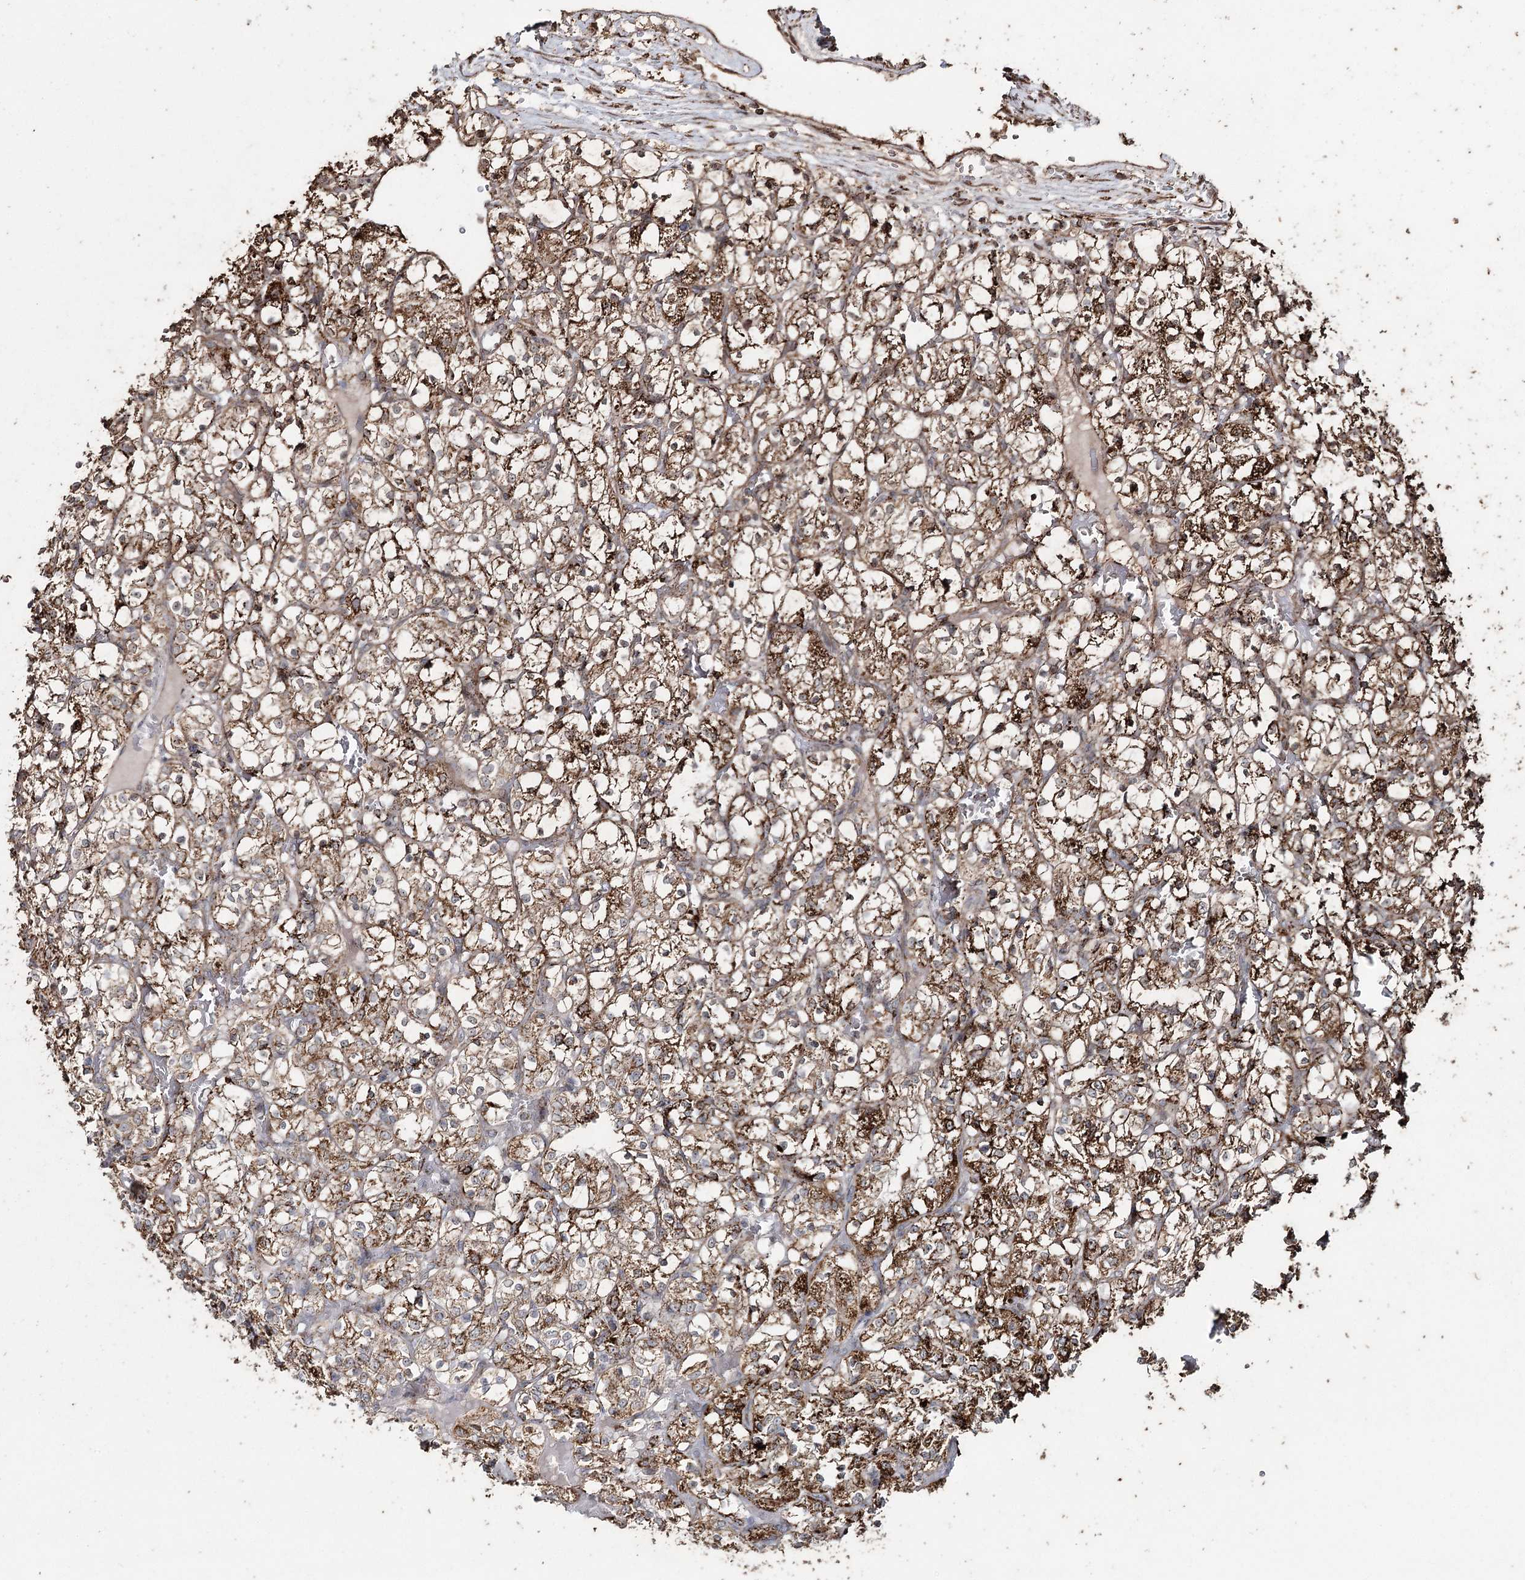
{"staining": {"intensity": "strong", "quantity": ">75%", "location": "cytoplasmic/membranous"}, "tissue": "renal cancer", "cell_type": "Tumor cells", "image_type": "cancer", "snomed": [{"axis": "morphology", "description": "Adenocarcinoma, NOS"}, {"axis": "topography", "description": "Kidney"}], "caption": "Immunohistochemistry (IHC) micrograph of human adenocarcinoma (renal) stained for a protein (brown), which displays high levels of strong cytoplasmic/membranous expression in approximately >75% of tumor cells.", "gene": "SLF2", "patient": {"sex": "female", "age": 69}}